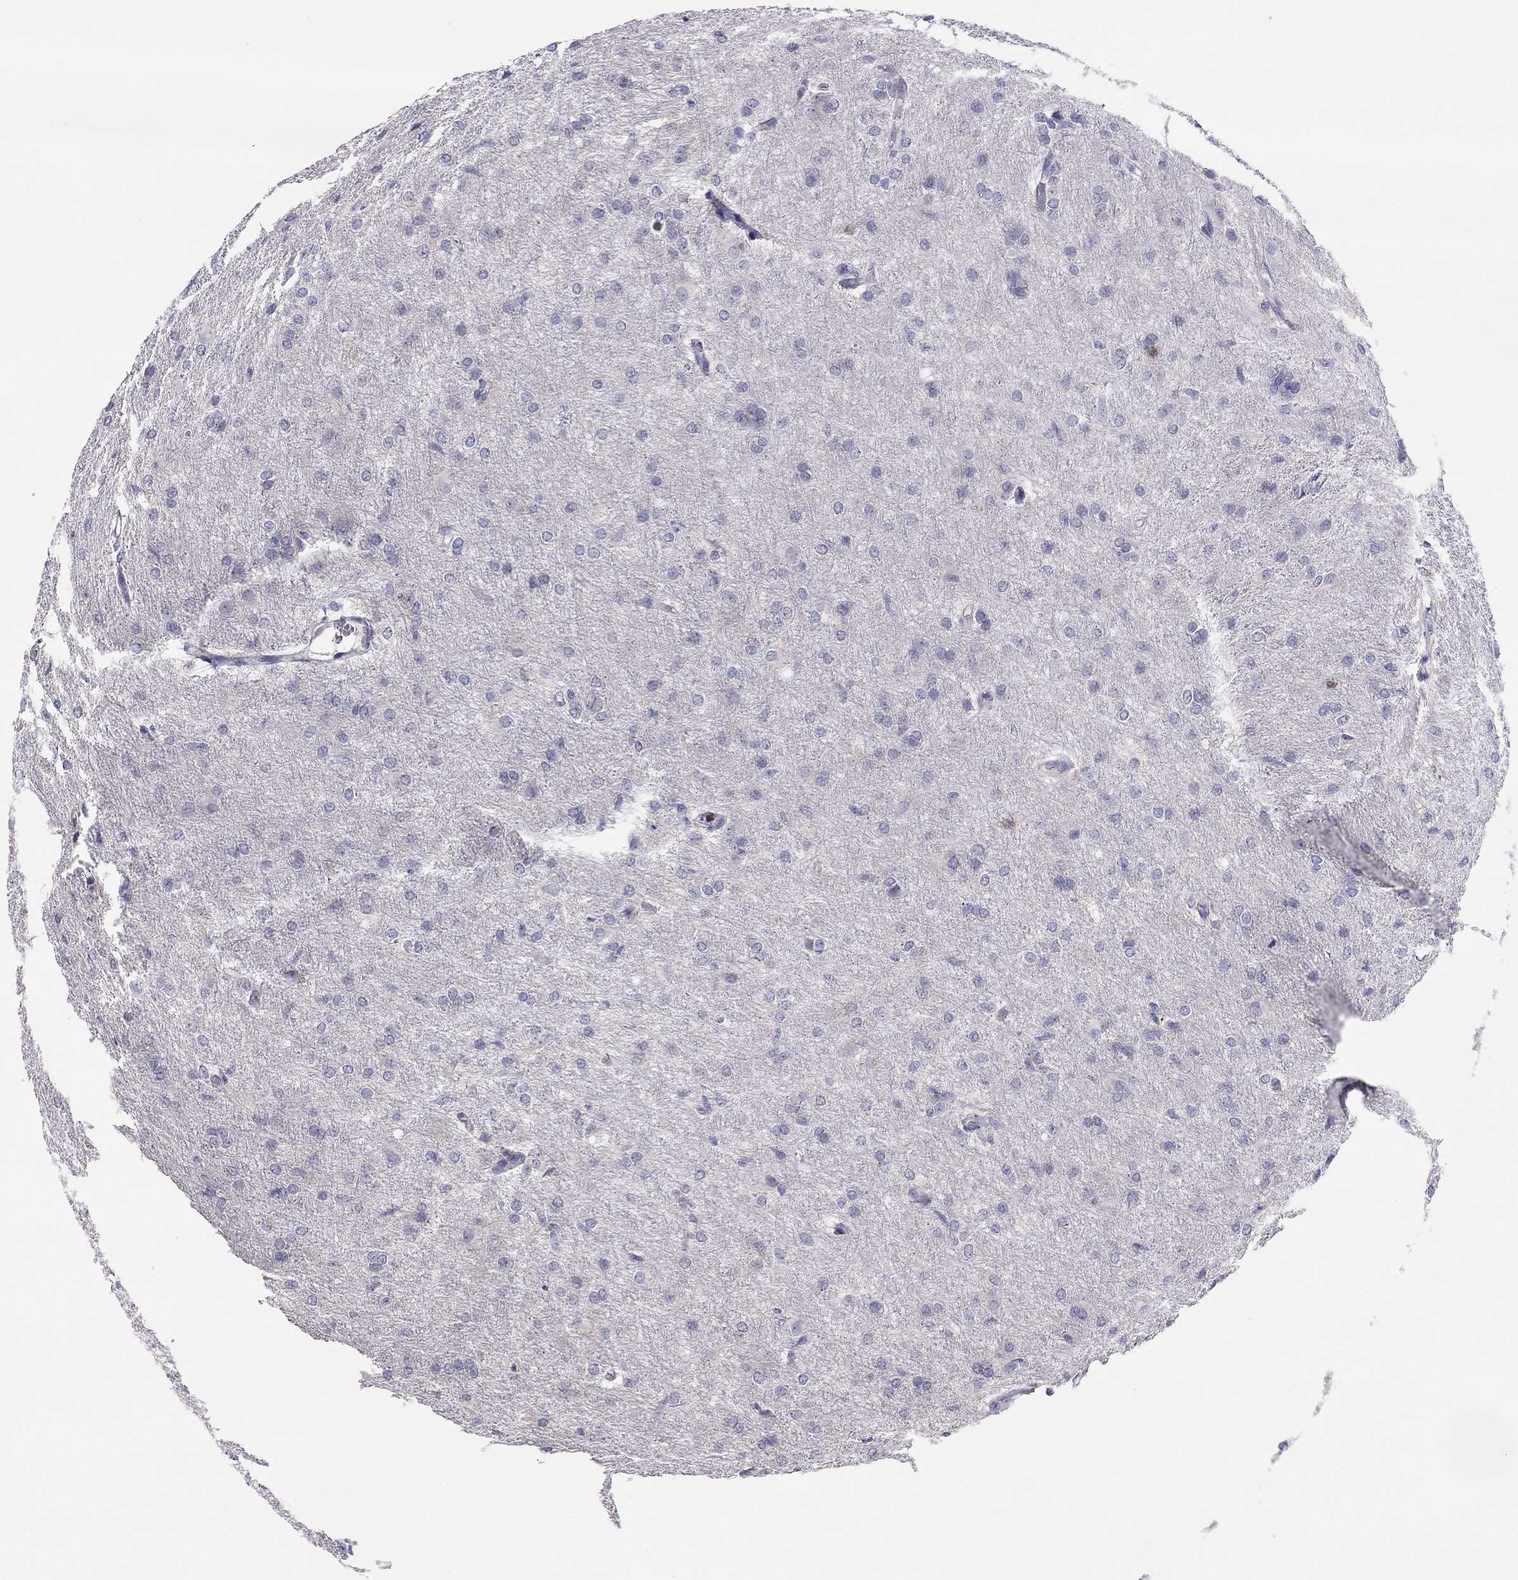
{"staining": {"intensity": "negative", "quantity": "none", "location": "none"}, "tissue": "glioma", "cell_type": "Tumor cells", "image_type": "cancer", "snomed": [{"axis": "morphology", "description": "Glioma, malignant, High grade"}, {"axis": "topography", "description": "Brain"}], "caption": "The photomicrograph reveals no staining of tumor cells in high-grade glioma (malignant). The staining is performed using DAB brown chromogen with nuclei counter-stained in using hematoxylin.", "gene": "CITED1", "patient": {"sex": "male", "age": 68}}